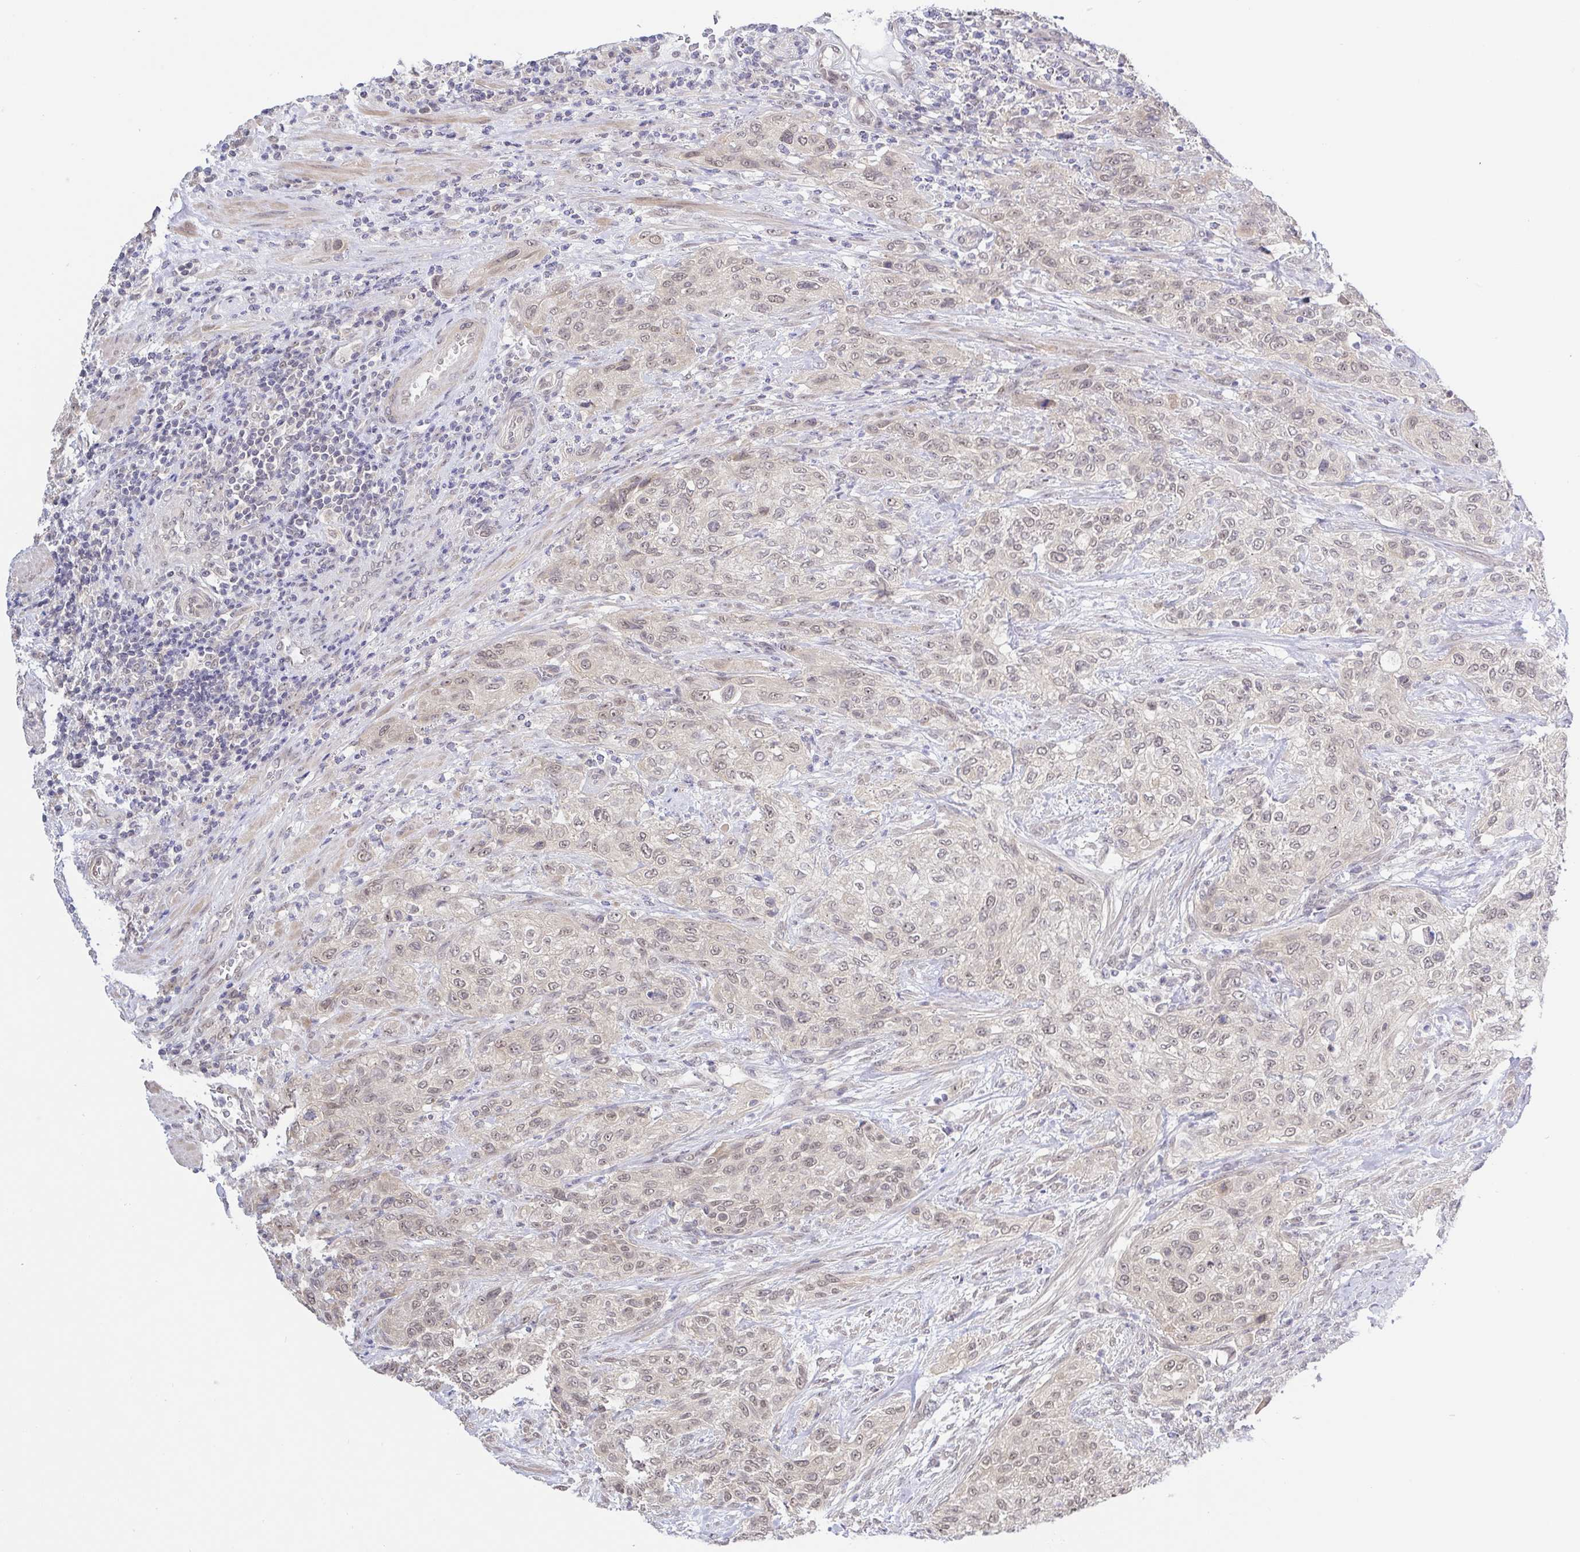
{"staining": {"intensity": "weak", "quantity": "25%-75%", "location": "nuclear"}, "tissue": "urothelial cancer", "cell_type": "Tumor cells", "image_type": "cancer", "snomed": [{"axis": "morphology", "description": "Normal tissue, NOS"}, {"axis": "morphology", "description": "Urothelial carcinoma, NOS"}, {"axis": "topography", "description": "Urinary bladder"}, {"axis": "topography", "description": "Peripheral nerve tissue"}], "caption": "A histopathology image of human transitional cell carcinoma stained for a protein demonstrates weak nuclear brown staining in tumor cells.", "gene": "HYPK", "patient": {"sex": "male", "age": 35}}